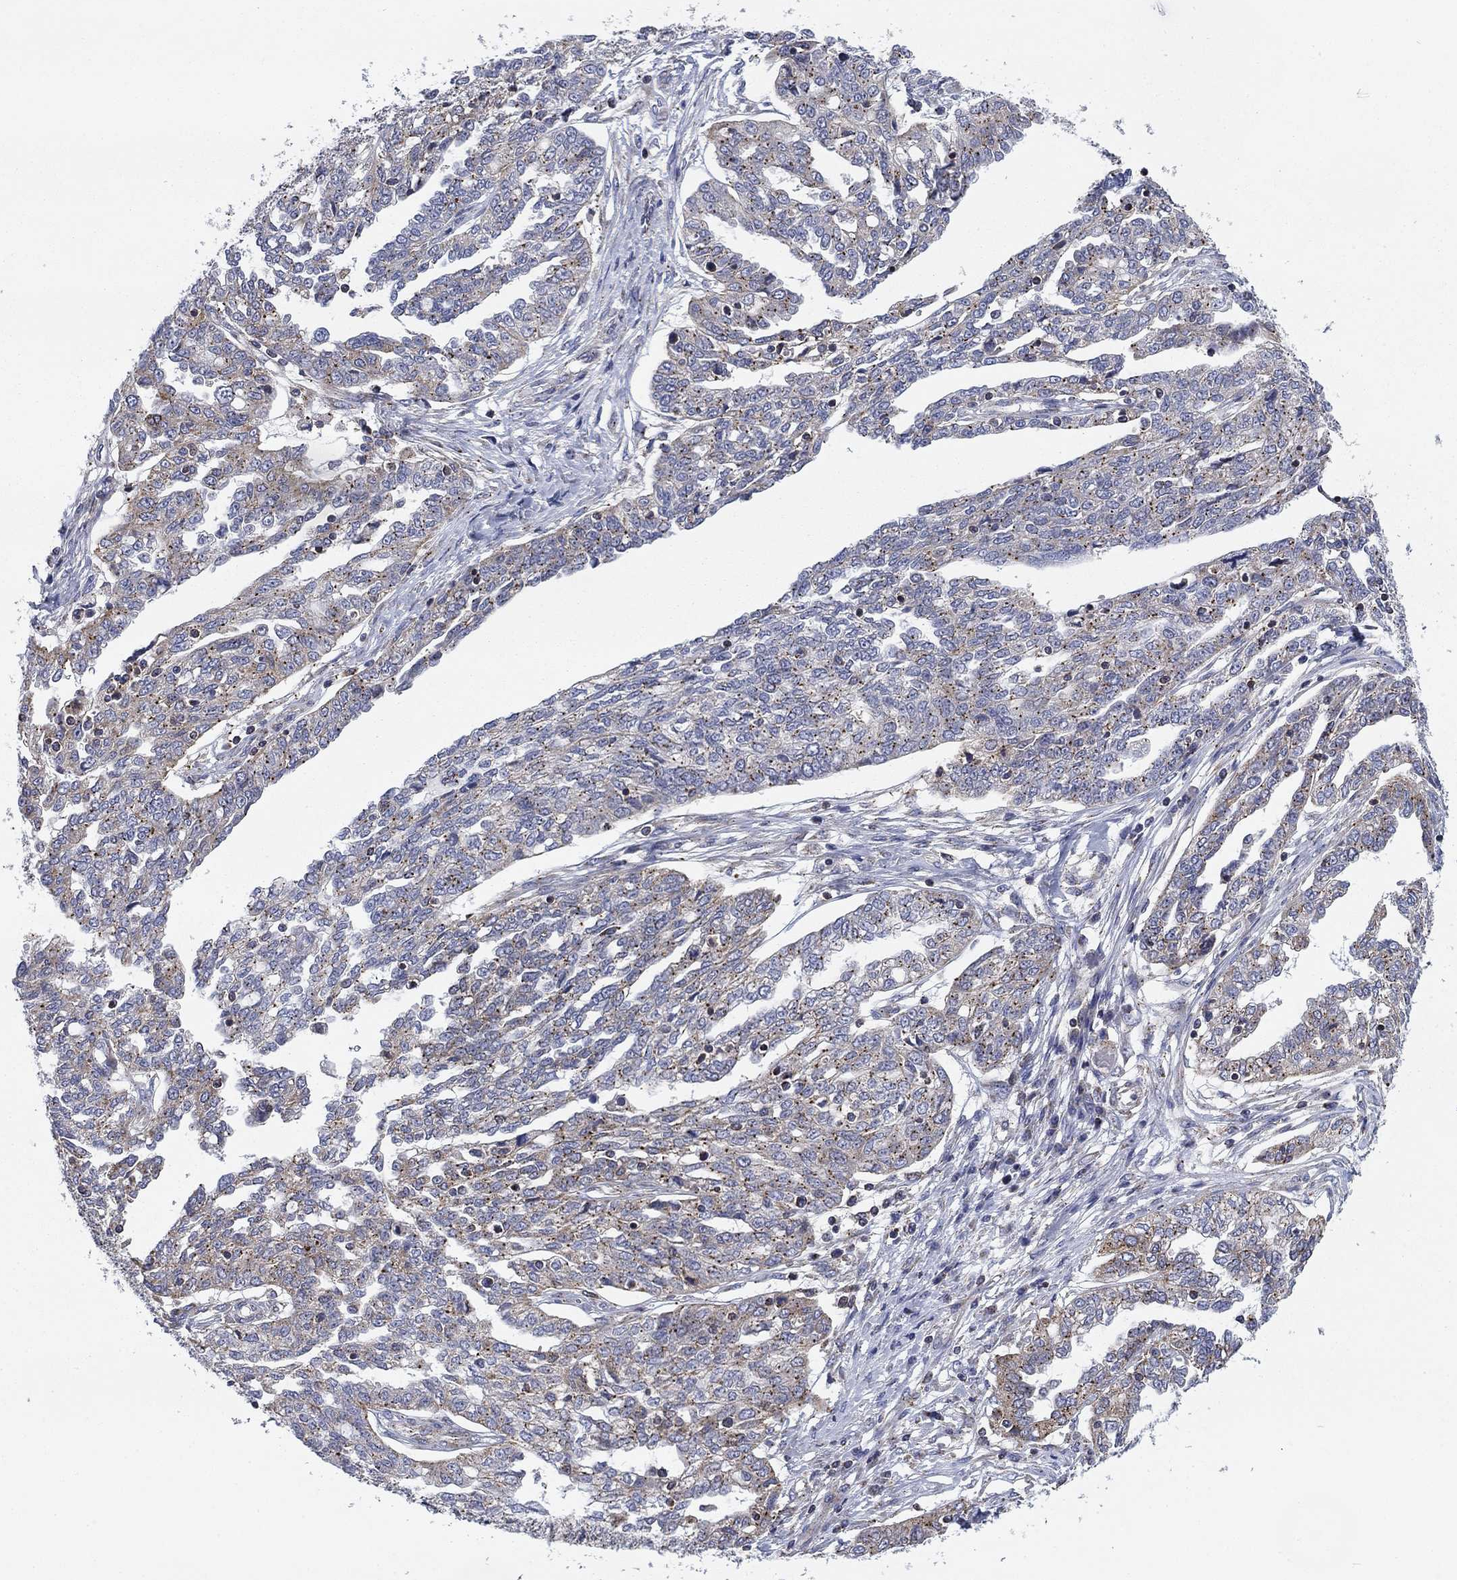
{"staining": {"intensity": "weak", "quantity": "25%-75%", "location": "cytoplasmic/membranous"}, "tissue": "ovarian cancer", "cell_type": "Tumor cells", "image_type": "cancer", "snomed": [{"axis": "morphology", "description": "Cystadenocarcinoma, serous, NOS"}, {"axis": "topography", "description": "Ovary"}], "caption": "Immunohistochemistry of serous cystadenocarcinoma (ovarian) displays low levels of weak cytoplasmic/membranous positivity in approximately 25%-75% of tumor cells. (IHC, brightfield microscopy, high magnification).", "gene": "NACAD", "patient": {"sex": "female", "age": 67}}